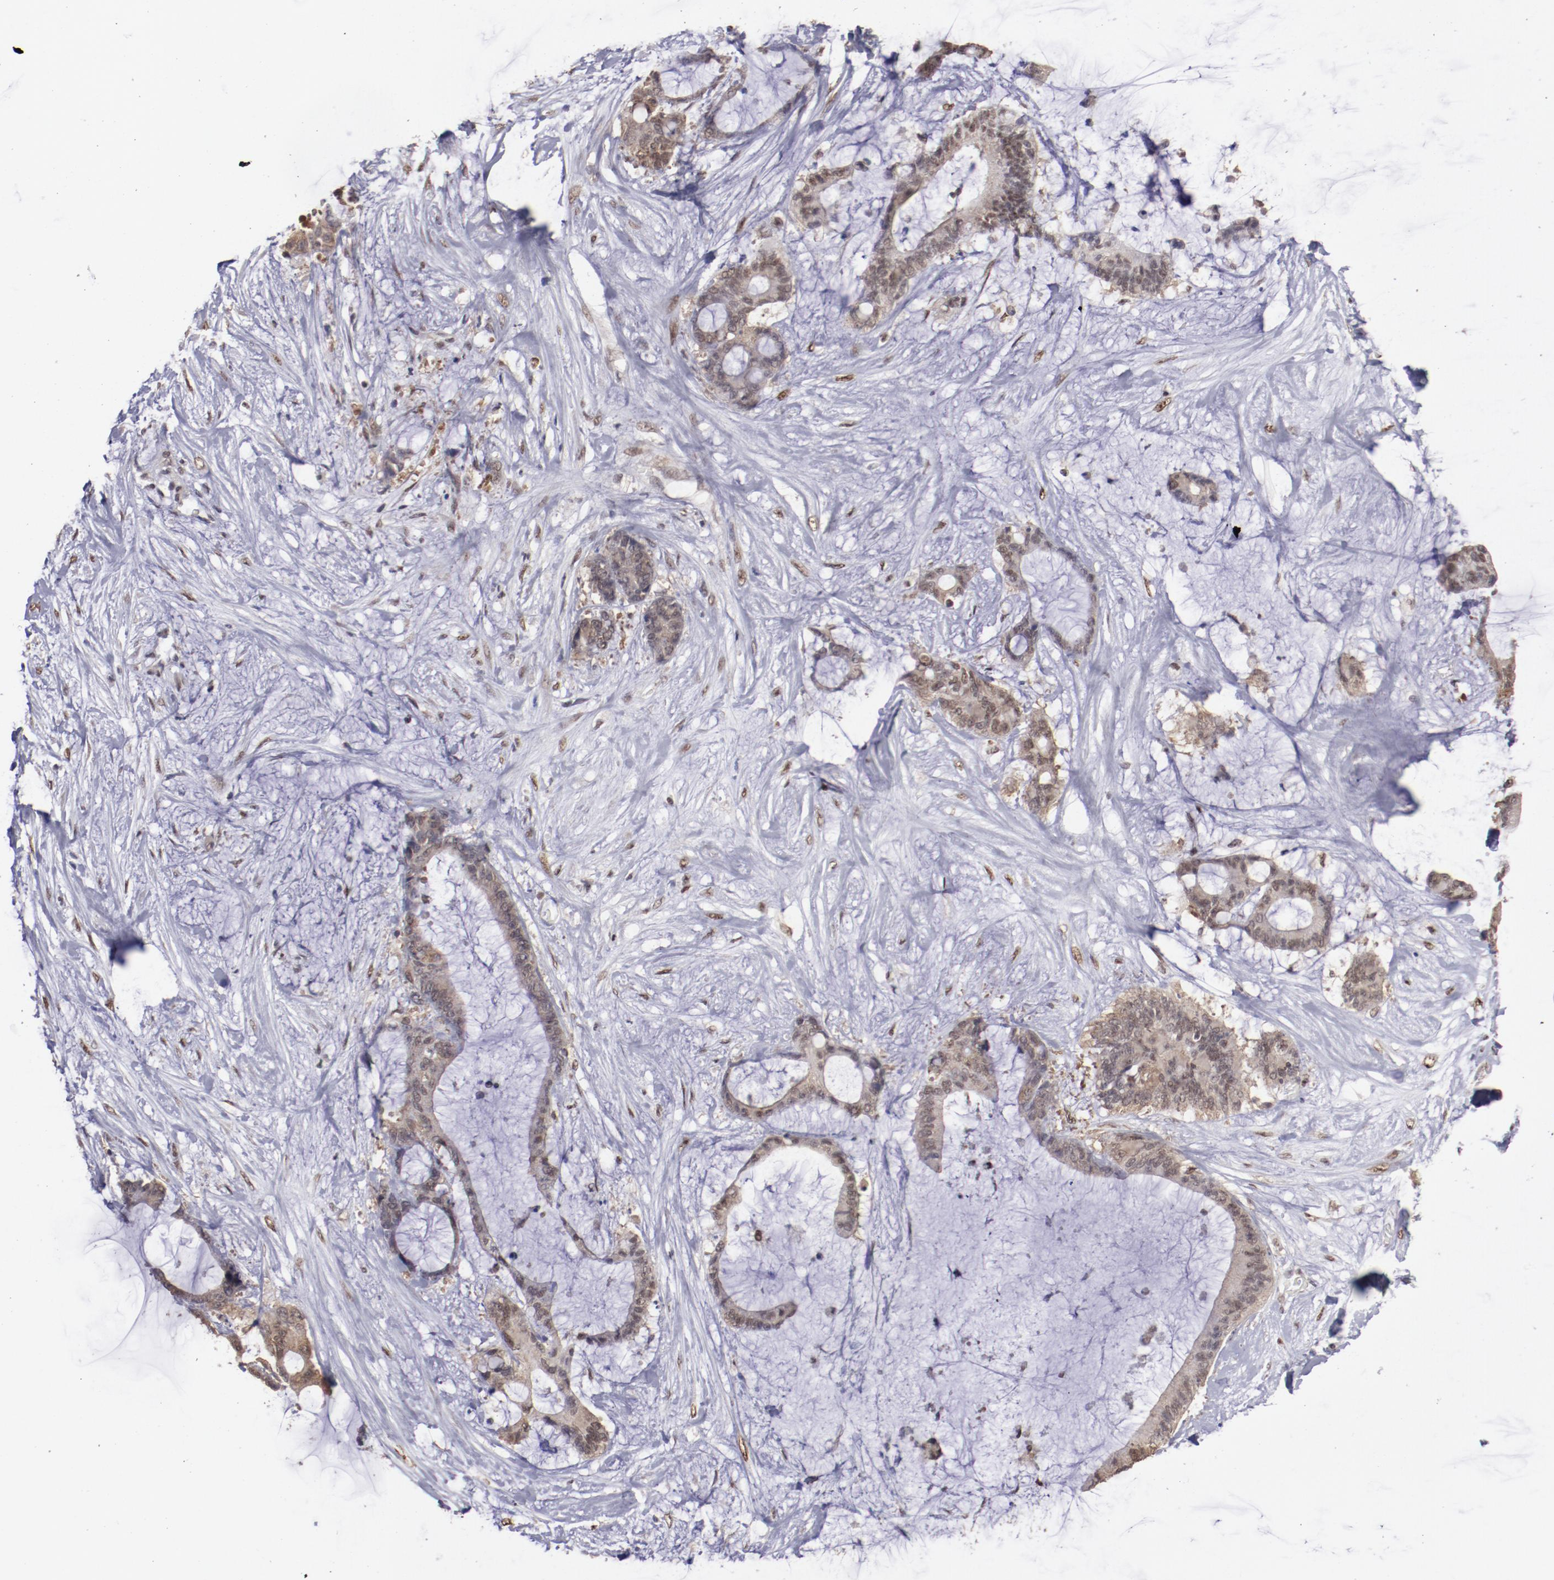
{"staining": {"intensity": "weak", "quantity": ">75%", "location": "cytoplasmic/membranous,nuclear"}, "tissue": "liver cancer", "cell_type": "Tumor cells", "image_type": "cancer", "snomed": [{"axis": "morphology", "description": "Cholangiocarcinoma"}, {"axis": "topography", "description": "Liver"}], "caption": "Brown immunohistochemical staining in human liver cholangiocarcinoma exhibits weak cytoplasmic/membranous and nuclear expression in about >75% of tumor cells.", "gene": "ARNT", "patient": {"sex": "female", "age": 73}}